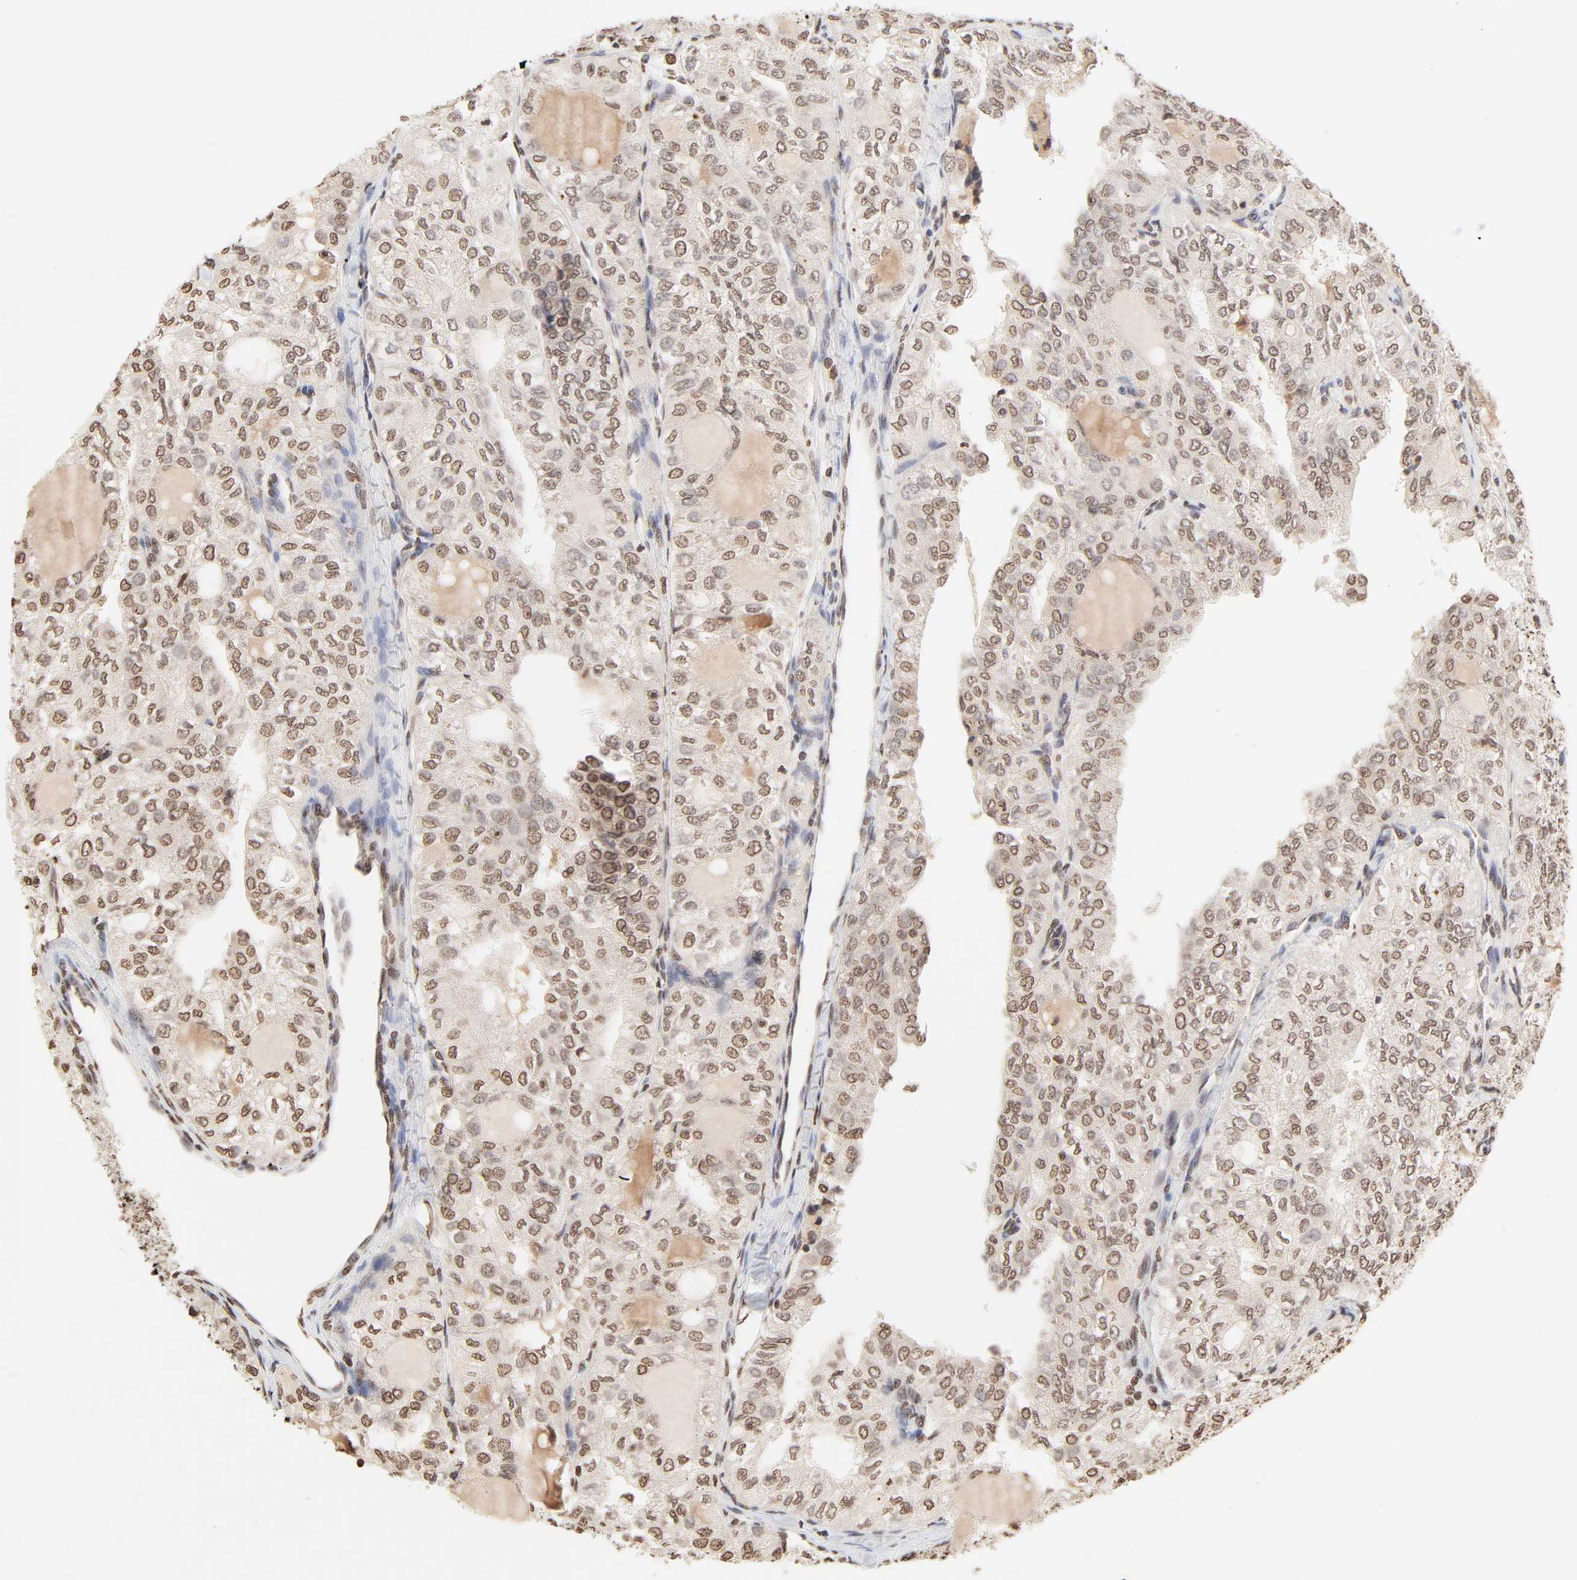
{"staining": {"intensity": "moderate", "quantity": ">75%", "location": "cytoplasmic/membranous,nuclear"}, "tissue": "thyroid cancer", "cell_type": "Tumor cells", "image_type": "cancer", "snomed": [{"axis": "morphology", "description": "Follicular adenoma carcinoma, NOS"}, {"axis": "topography", "description": "Thyroid gland"}], "caption": "Approximately >75% of tumor cells in human thyroid follicular adenoma carcinoma reveal moderate cytoplasmic/membranous and nuclear protein positivity as visualized by brown immunohistochemical staining.", "gene": "TBL1X", "patient": {"sex": "male", "age": 75}}